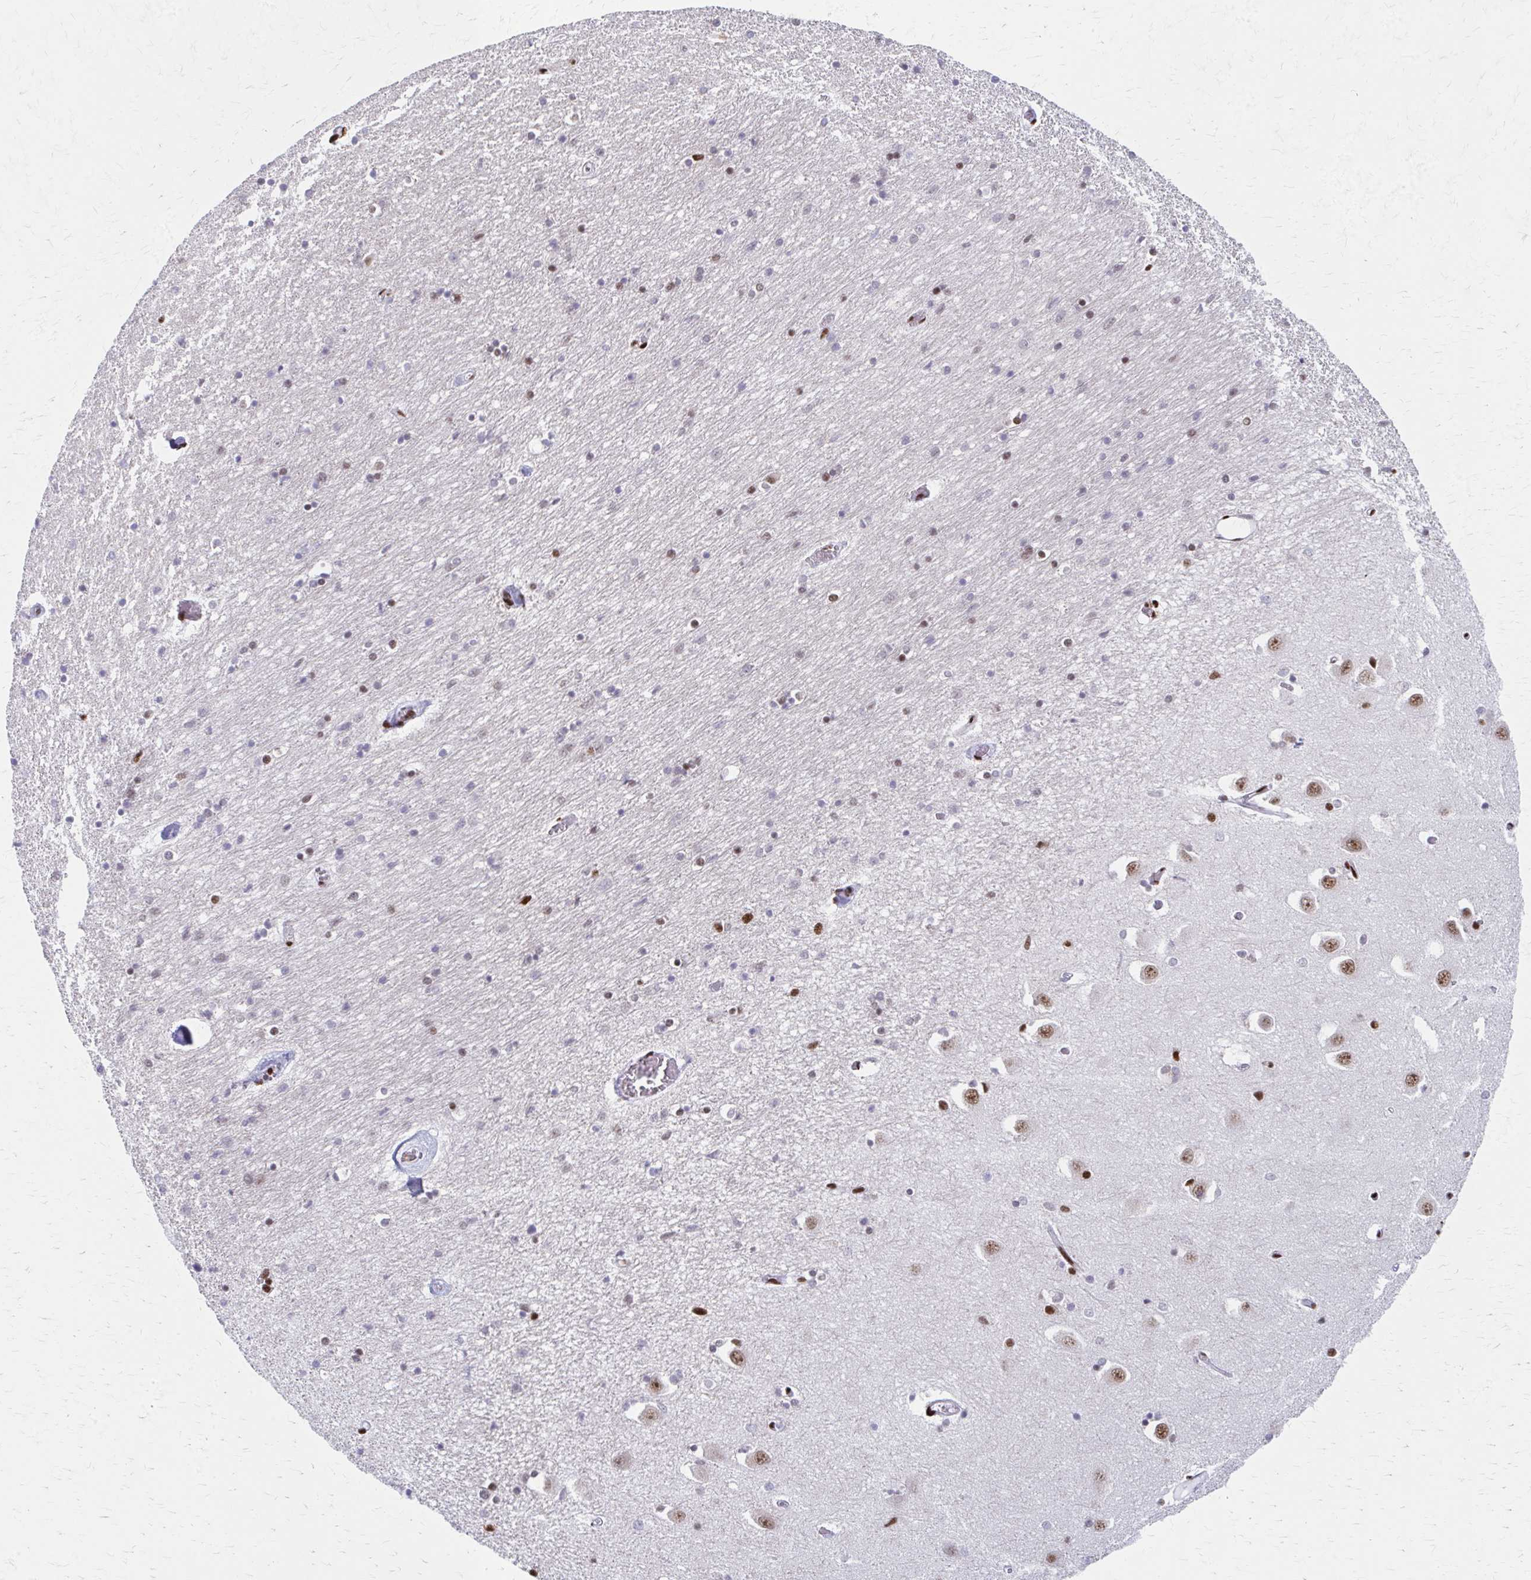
{"staining": {"intensity": "moderate", "quantity": "25%-75%", "location": "nuclear"}, "tissue": "caudate", "cell_type": "Glial cells", "image_type": "normal", "snomed": [{"axis": "morphology", "description": "Normal tissue, NOS"}, {"axis": "topography", "description": "Lateral ventricle wall"}, {"axis": "topography", "description": "Hippocampus"}], "caption": "Caudate stained with a brown dye displays moderate nuclear positive expression in about 25%-75% of glial cells.", "gene": "CNKSR3", "patient": {"sex": "female", "age": 63}}